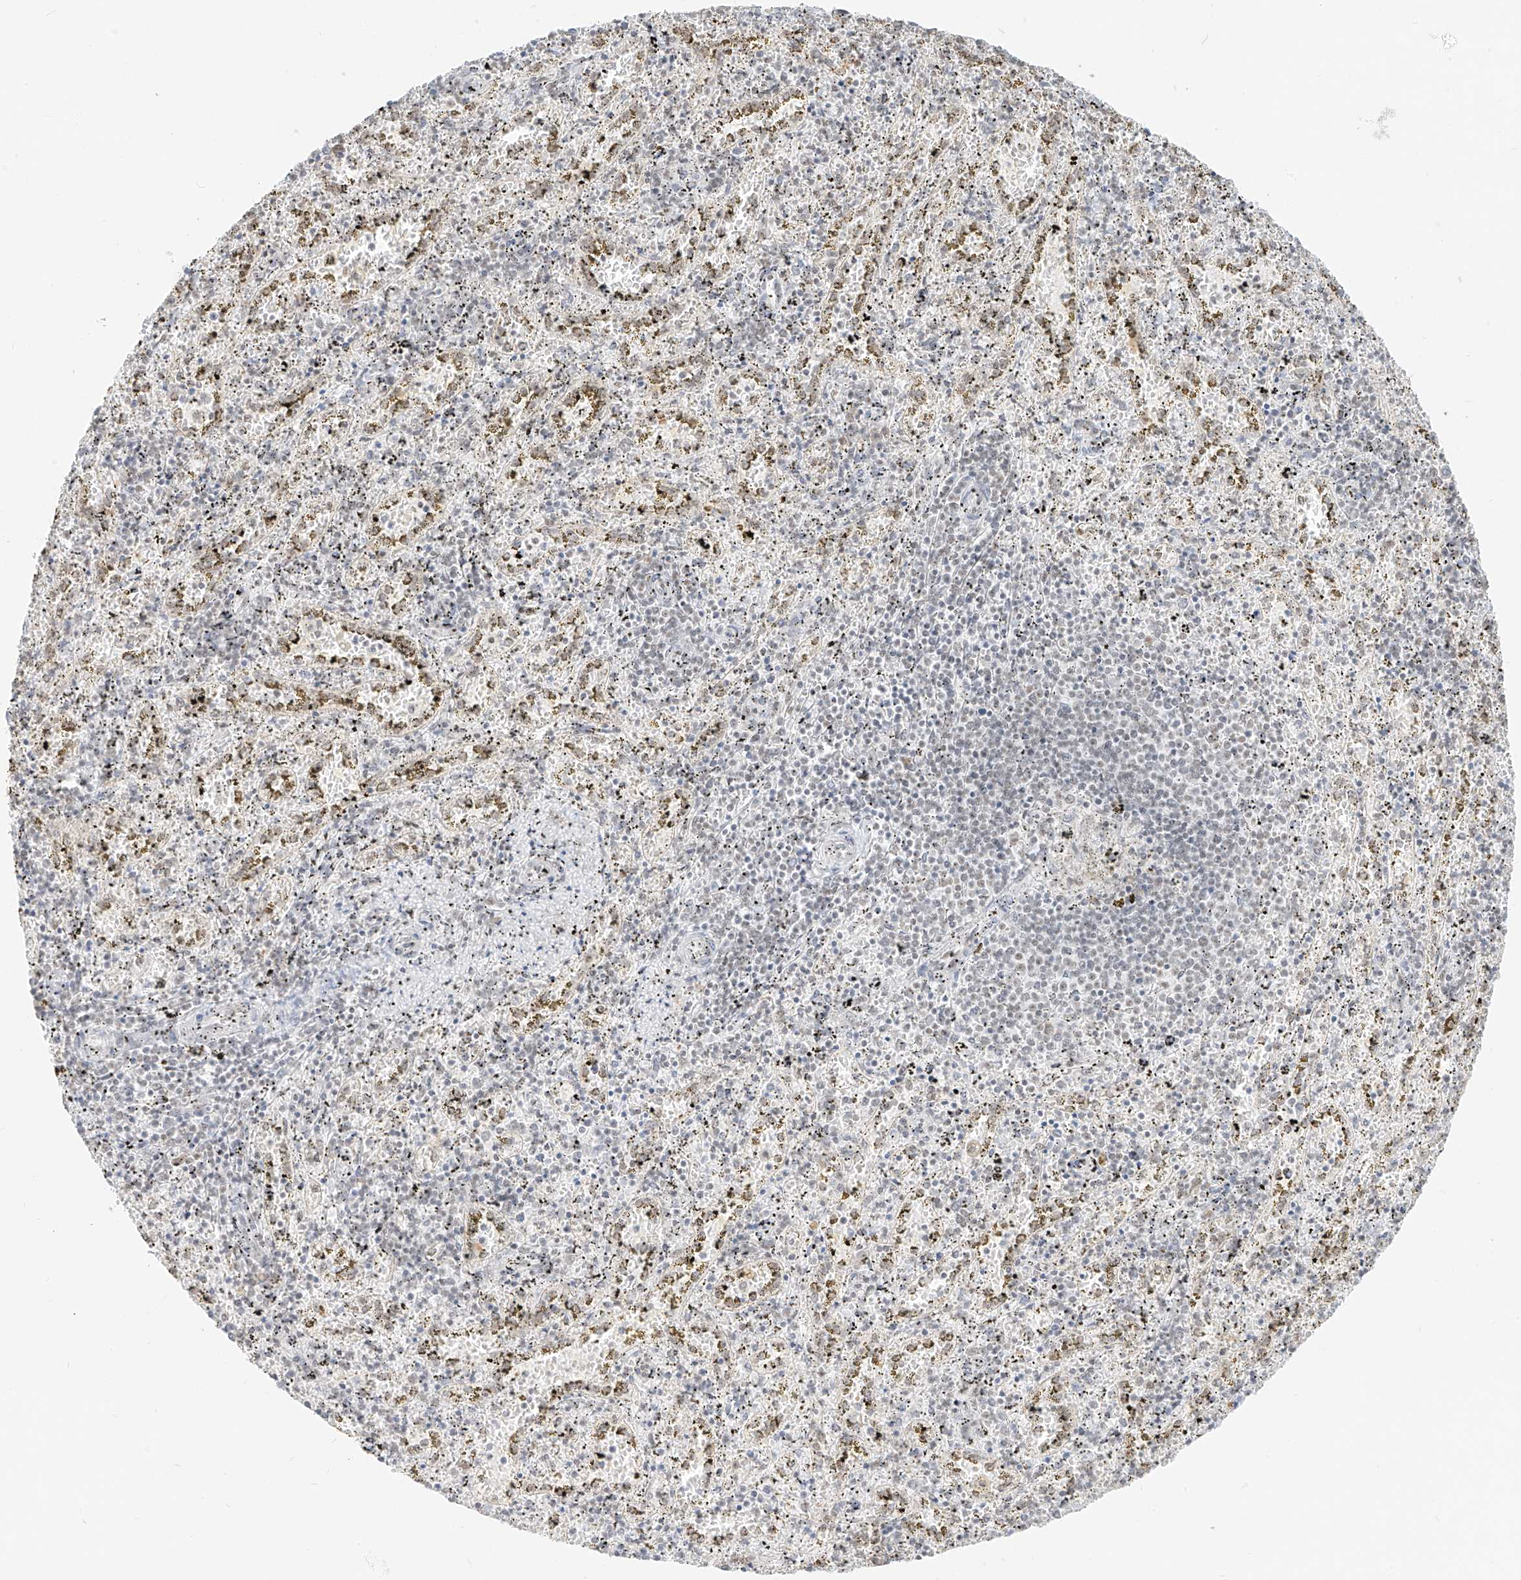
{"staining": {"intensity": "negative", "quantity": "none", "location": "none"}, "tissue": "spleen", "cell_type": "Cells in red pulp", "image_type": "normal", "snomed": [{"axis": "morphology", "description": "Normal tissue, NOS"}, {"axis": "topography", "description": "Spleen"}], "caption": "This is a micrograph of immunohistochemistry (IHC) staining of normal spleen, which shows no positivity in cells in red pulp. Nuclei are stained in blue.", "gene": "SUPT5H", "patient": {"sex": "male", "age": 11}}